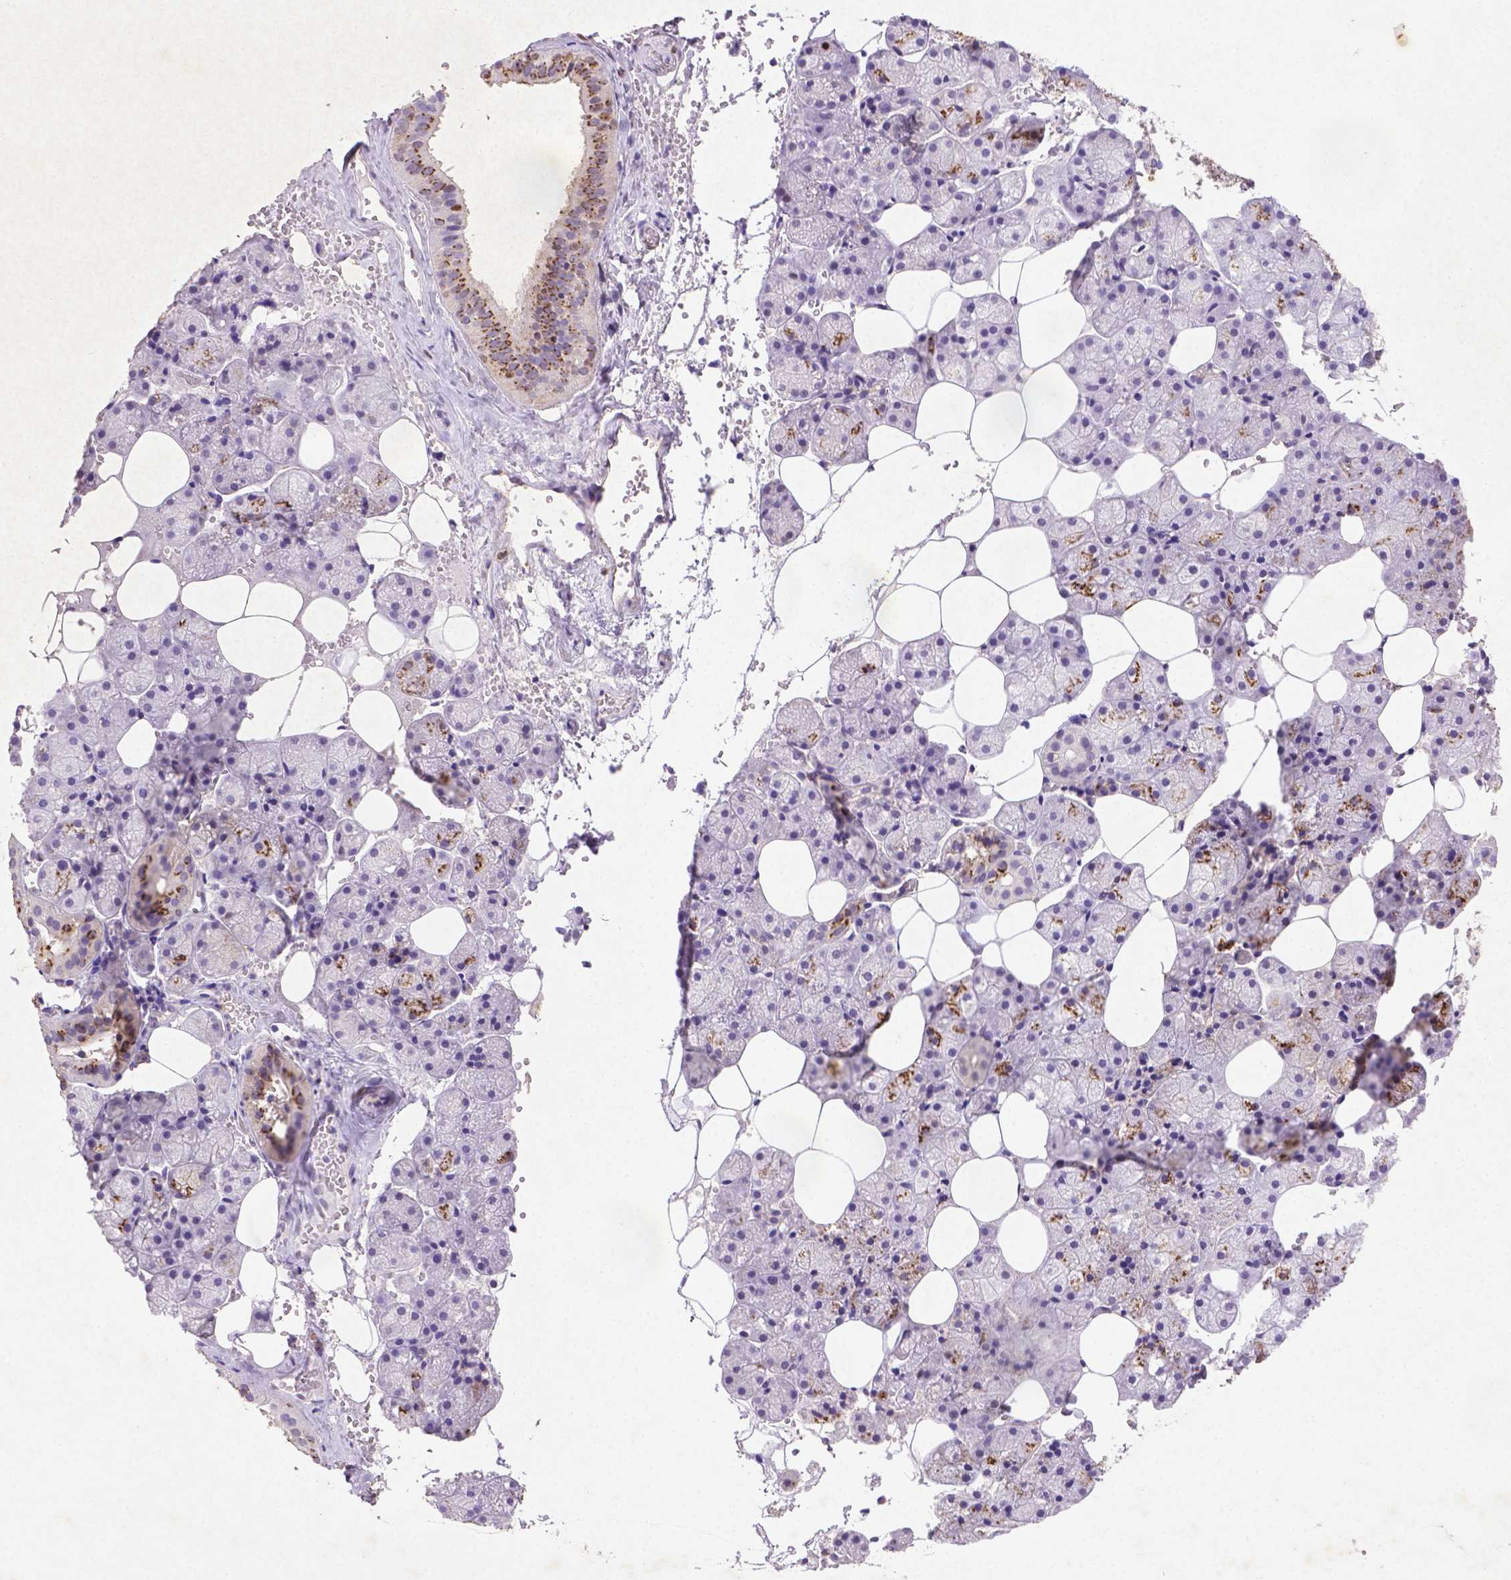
{"staining": {"intensity": "moderate", "quantity": "<25%", "location": "cytoplasmic/membranous,nuclear"}, "tissue": "salivary gland", "cell_type": "Glandular cells", "image_type": "normal", "snomed": [{"axis": "morphology", "description": "Normal tissue, NOS"}, {"axis": "topography", "description": "Salivary gland"}], "caption": "Benign salivary gland displays moderate cytoplasmic/membranous,nuclear positivity in about <25% of glandular cells.", "gene": "CDKN1A", "patient": {"sex": "male", "age": 38}}